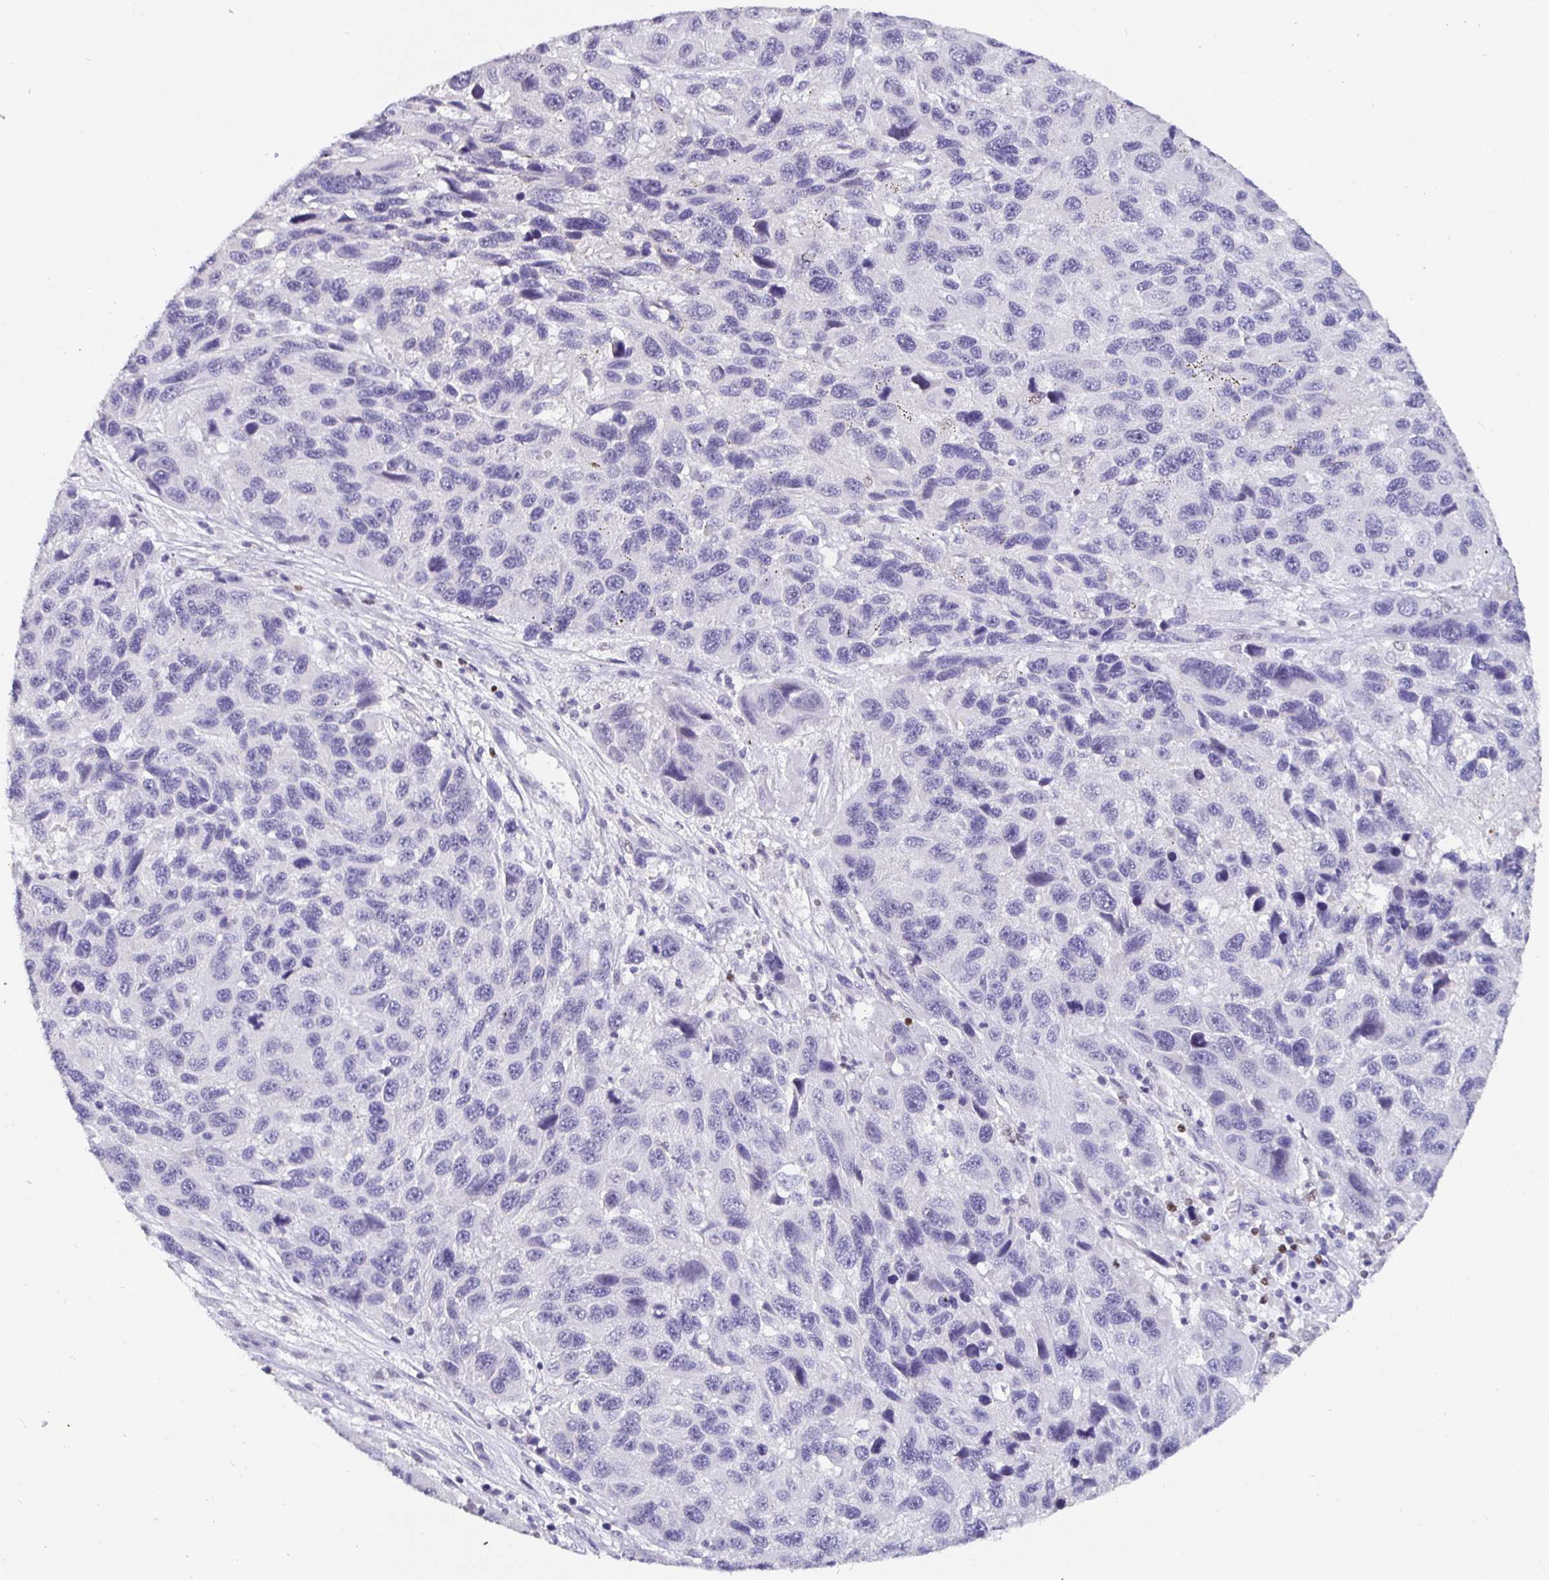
{"staining": {"intensity": "negative", "quantity": "none", "location": "none"}, "tissue": "melanoma", "cell_type": "Tumor cells", "image_type": "cancer", "snomed": [{"axis": "morphology", "description": "Malignant melanoma, NOS"}, {"axis": "topography", "description": "Skin"}], "caption": "This is a image of immunohistochemistry (IHC) staining of malignant melanoma, which shows no staining in tumor cells.", "gene": "SATB1", "patient": {"sex": "male", "age": 53}}